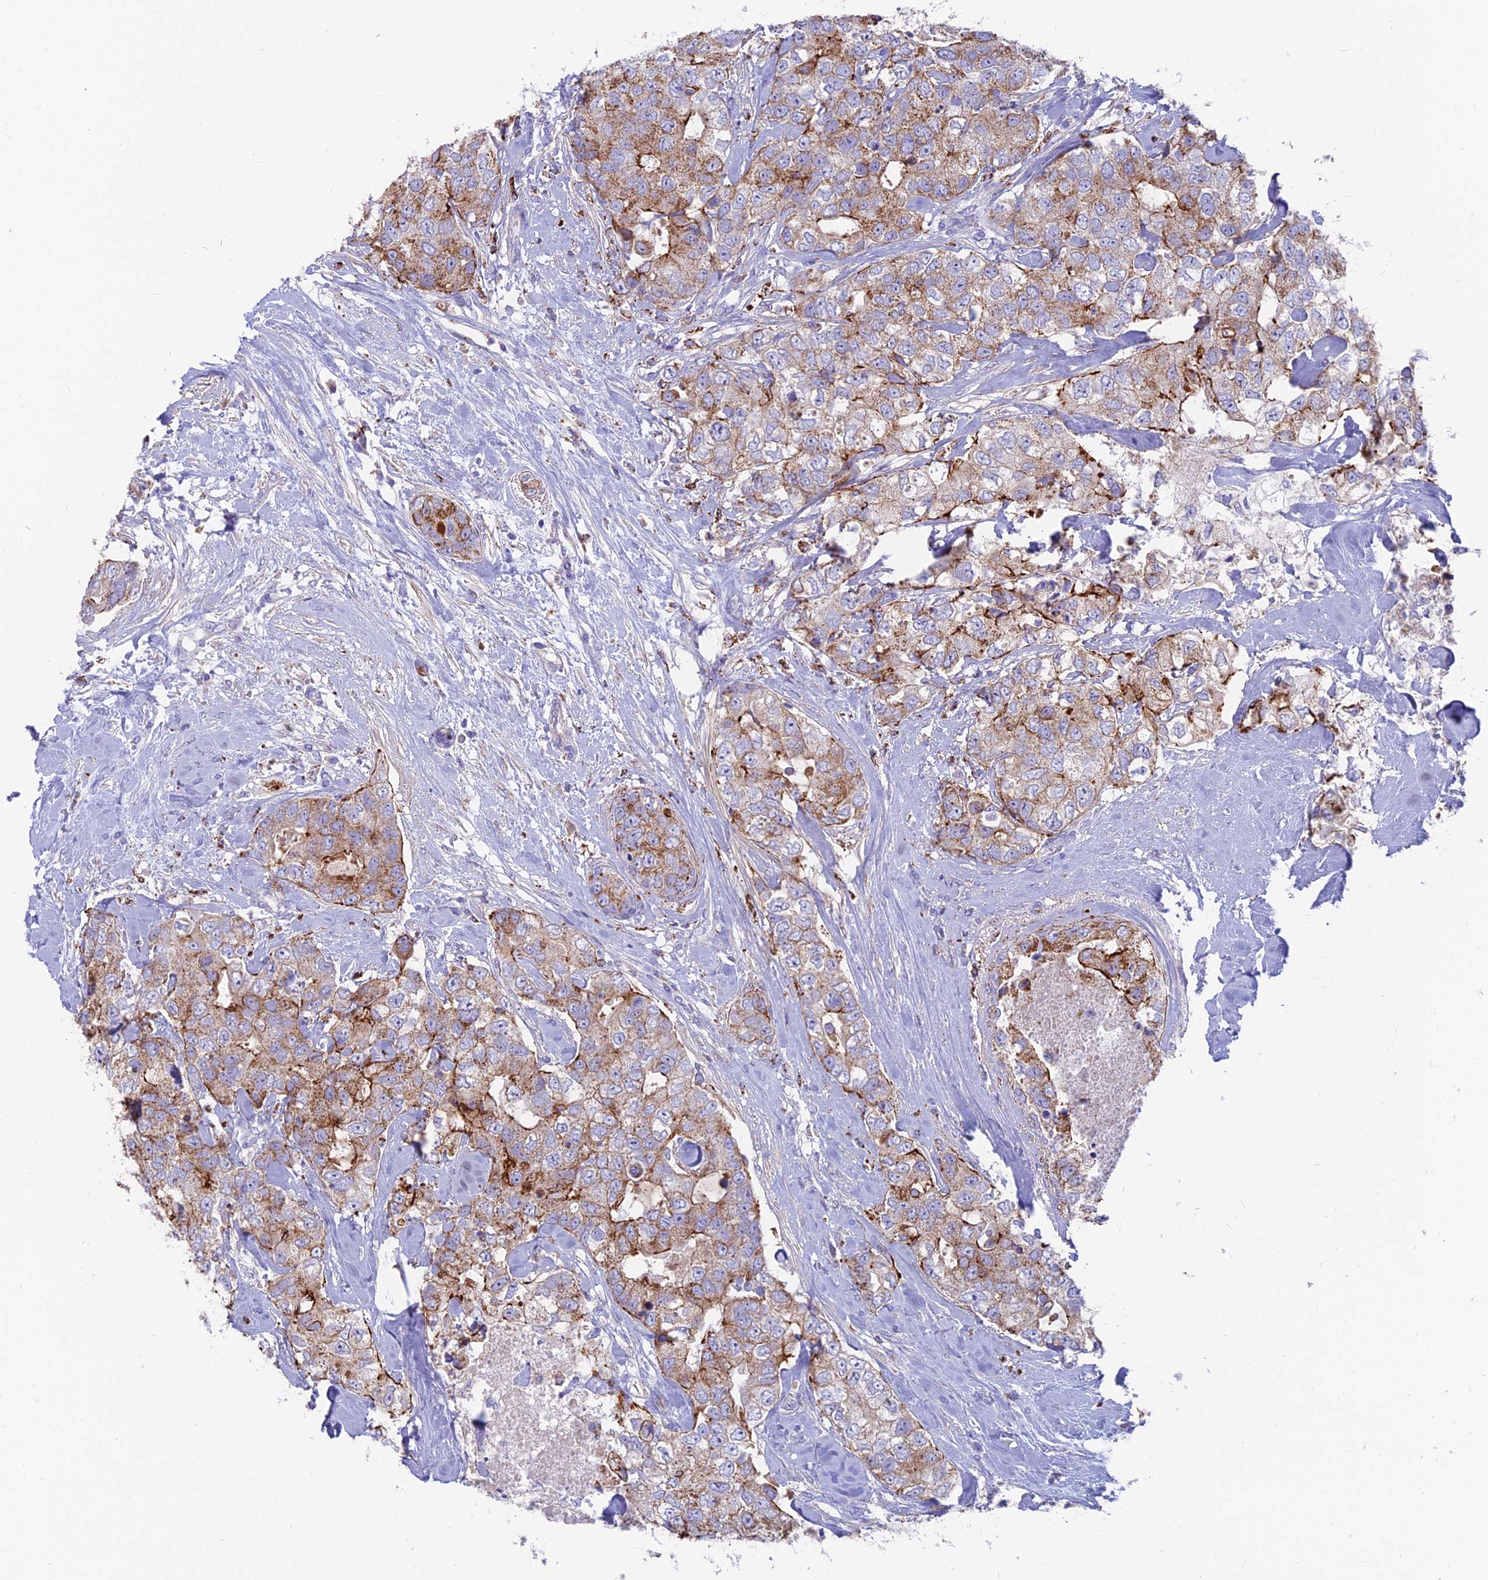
{"staining": {"intensity": "moderate", "quantity": ">75%", "location": "cytoplasmic/membranous"}, "tissue": "breast cancer", "cell_type": "Tumor cells", "image_type": "cancer", "snomed": [{"axis": "morphology", "description": "Duct carcinoma"}, {"axis": "topography", "description": "Breast"}], "caption": "Brown immunohistochemical staining in breast cancer displays moderate cytoplasmic/membranous positivity in approximately >75% of tumor cells.", "gene": "TIGD6", "patient": {"sex": "female", "age": 62}}